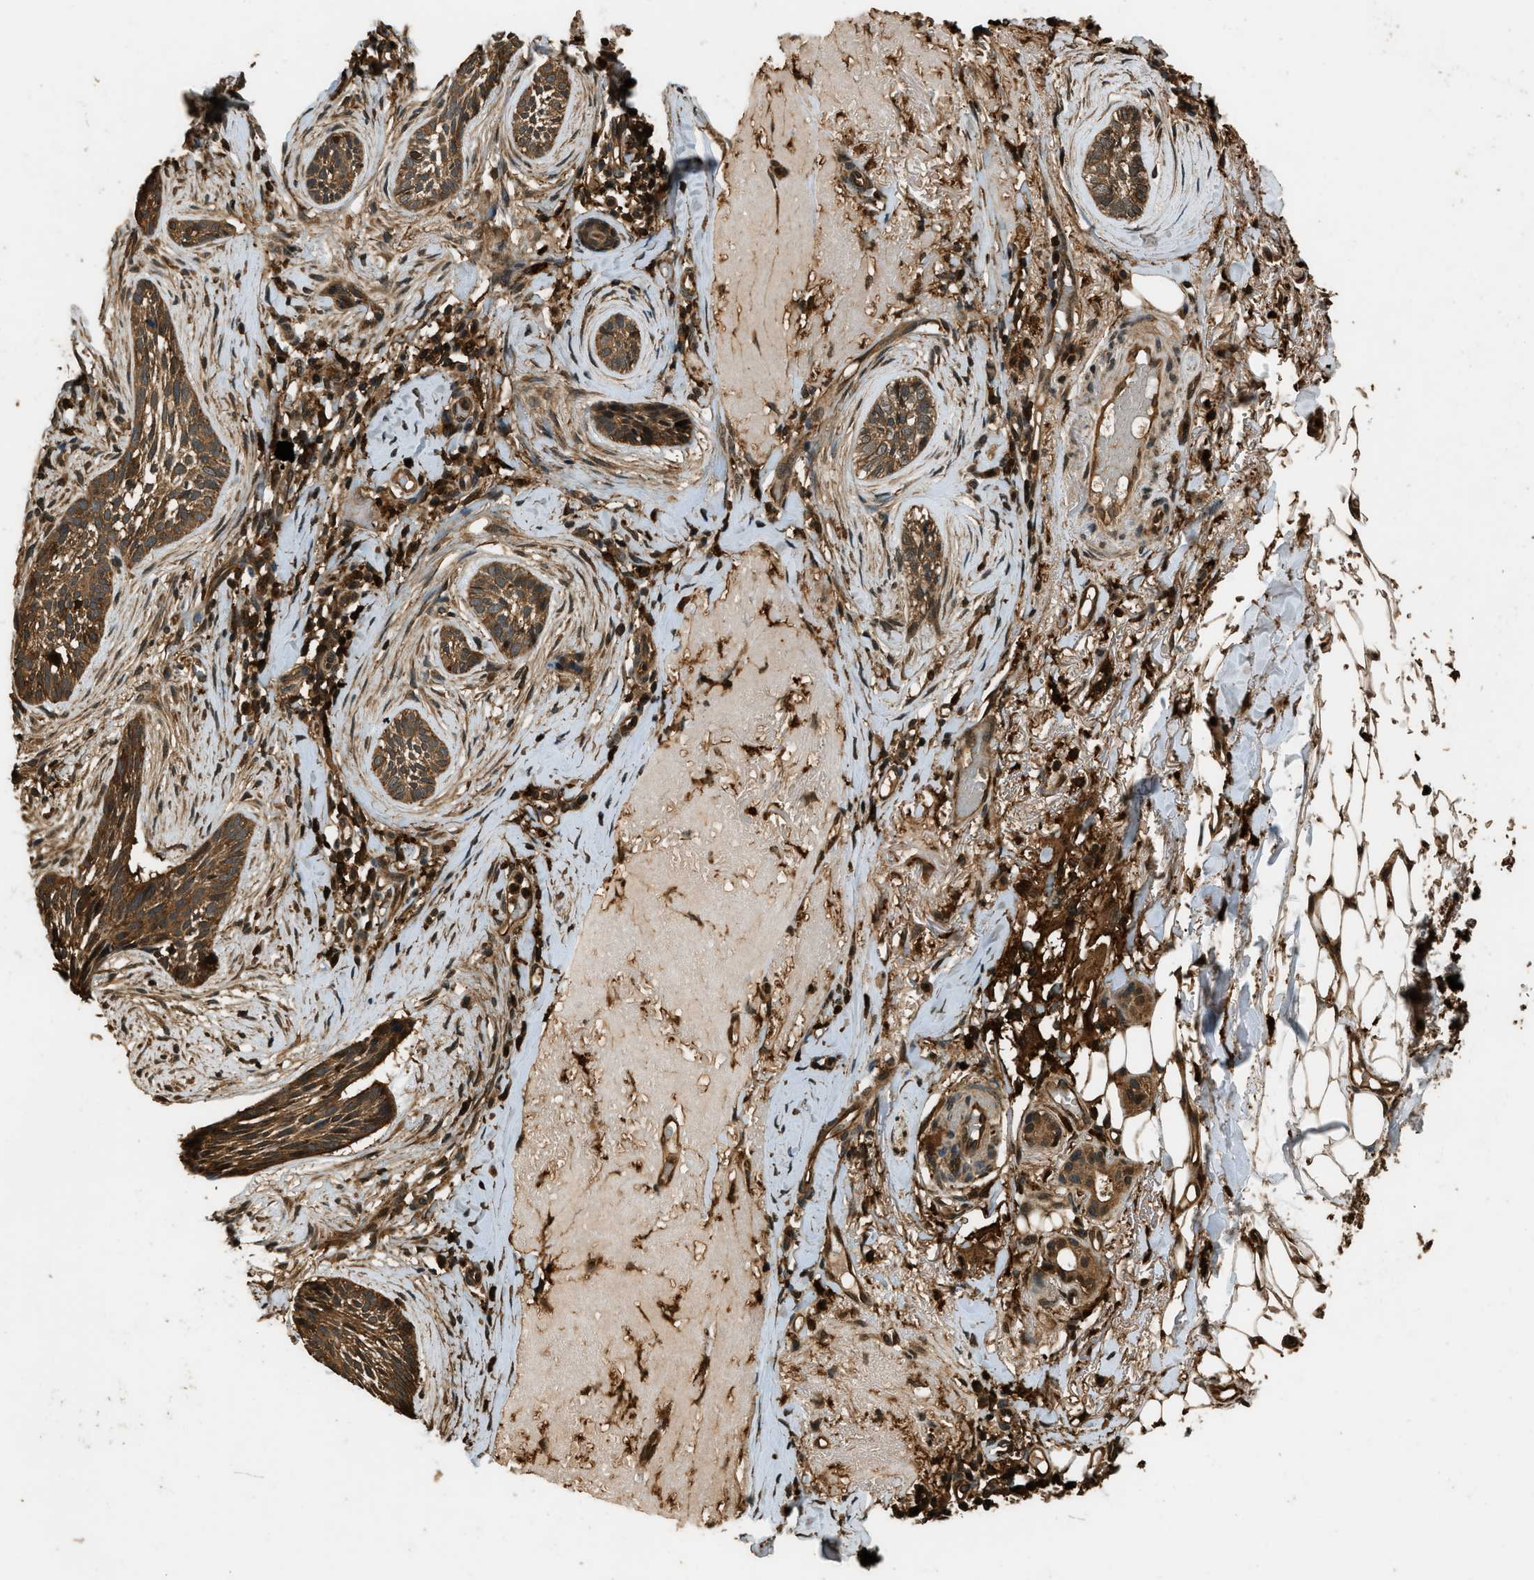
{"staining": {"intensity": "moderate", "quantity": ">75%", "location": "cytoplasmic/membranous"}, "tissue": "skin cancer", "cell_type": "Tumor cells", "image_type": "cancer", "snomed": [{"axis": "morphology", "description": "Basal cell carcinoma"}, {"axis": "topography", "description": "Skin"}], "caption": "This micrograph displays basal cell carcinoma (skin) stained with immunohistochemistry (IHC) to label a protein in brown. The cytoplasmic/membranous of tumor cells show moderate positivity for the protein. Nuclei are counter-stained blue.", "gene": "RAP2A", "patient": {"sex": "female", "age": 88}}